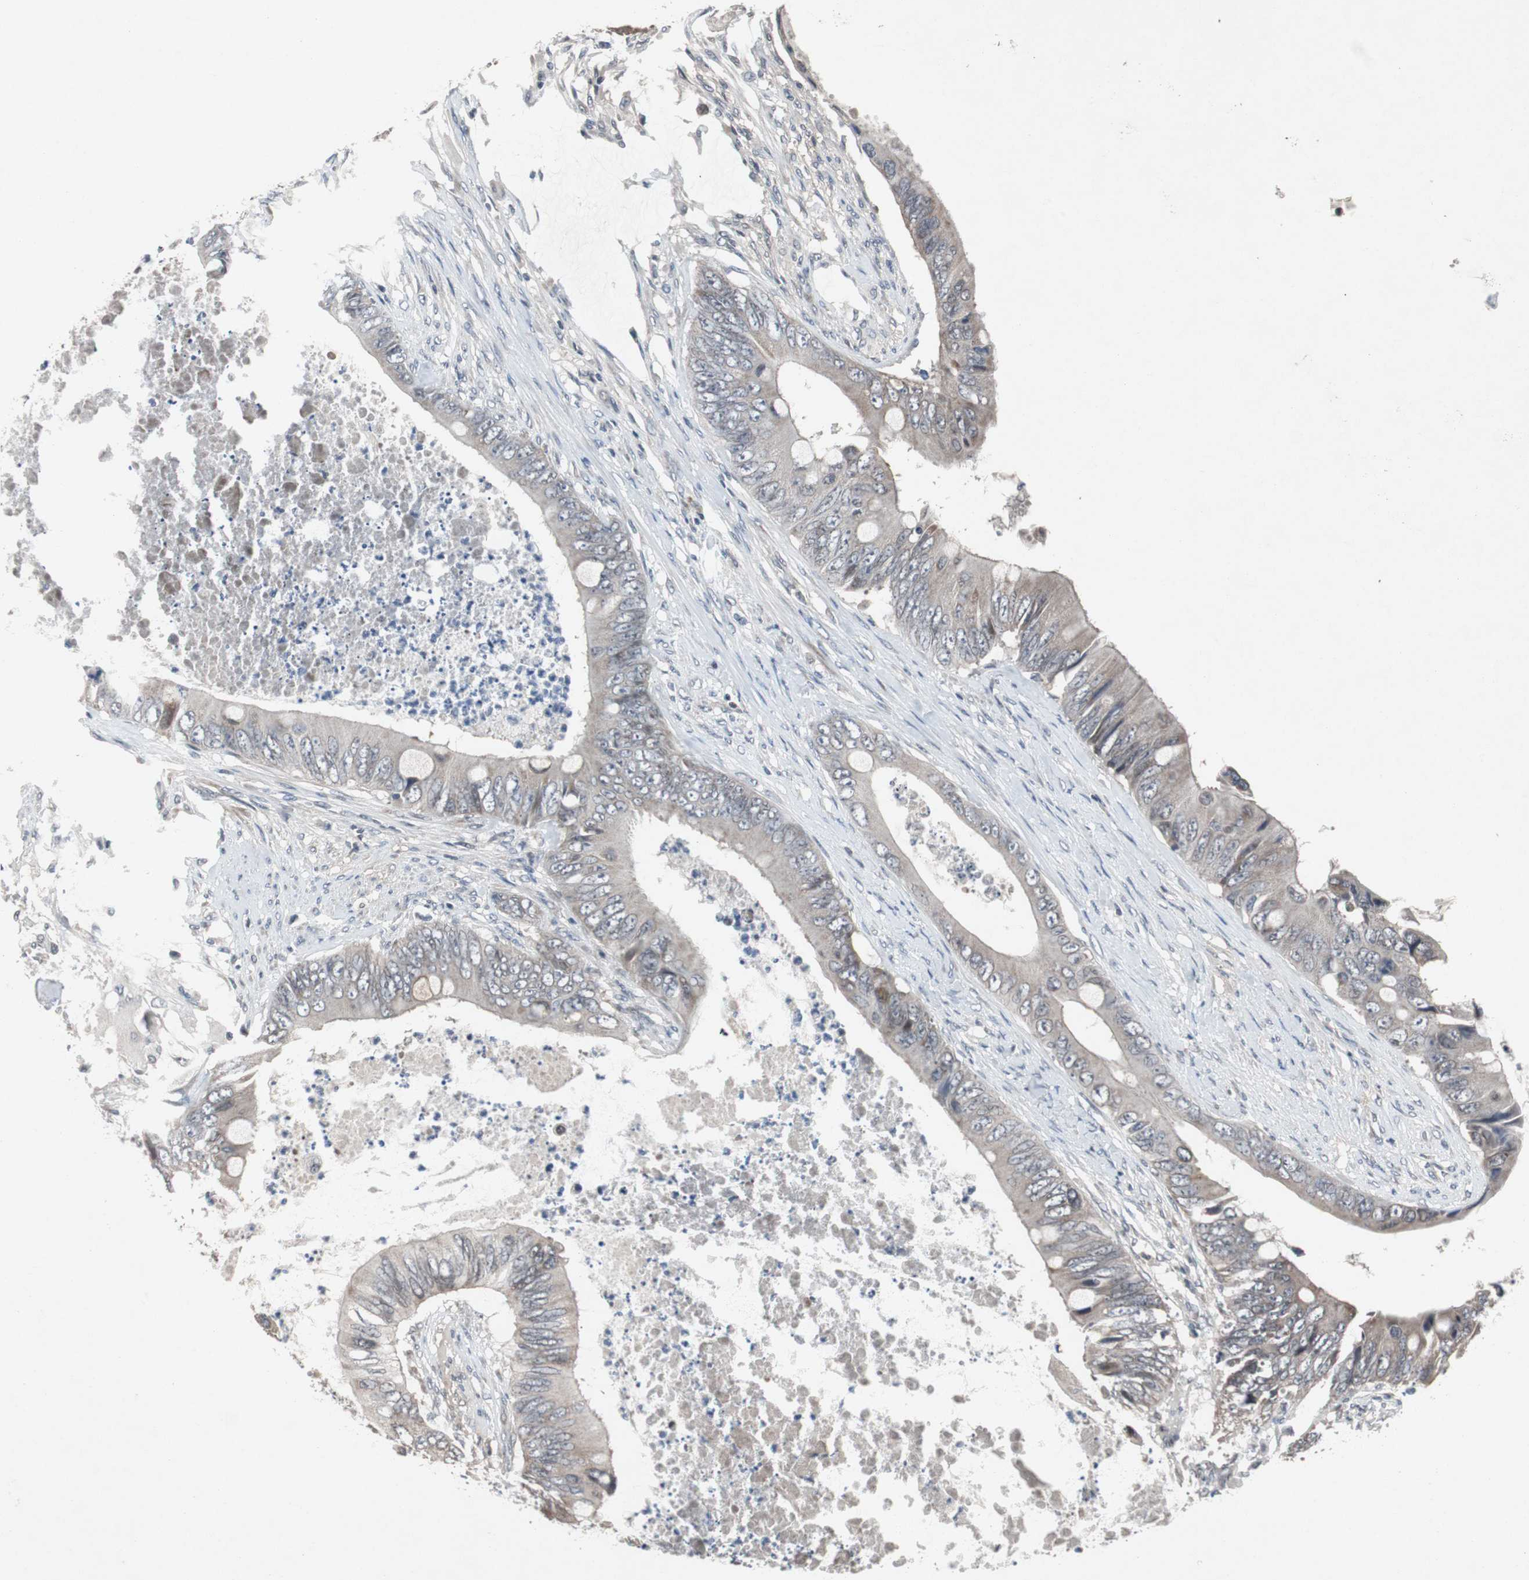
{"staining": {"intensity": "weak", "quantity": "25%-75%", "location": "cytoplasmic/membranous"}, "tissue": "colorectal cancer", "cell_type": "Tumor cells", "image_type": "cancer", "snomed": [{"axis": "morphology", "description": "Adenocarcinoma, NOS"}, {"axis": "topography", "description": "Rectum"}], "caption": "Protein staining shows weak cytoplasmic/membranous expression in approximately 25%-75% of tumor cells in colorectal cancer (adenocarcinoma).", "gene": "TP63", "patient": {"sex": "female", "age": 77}}